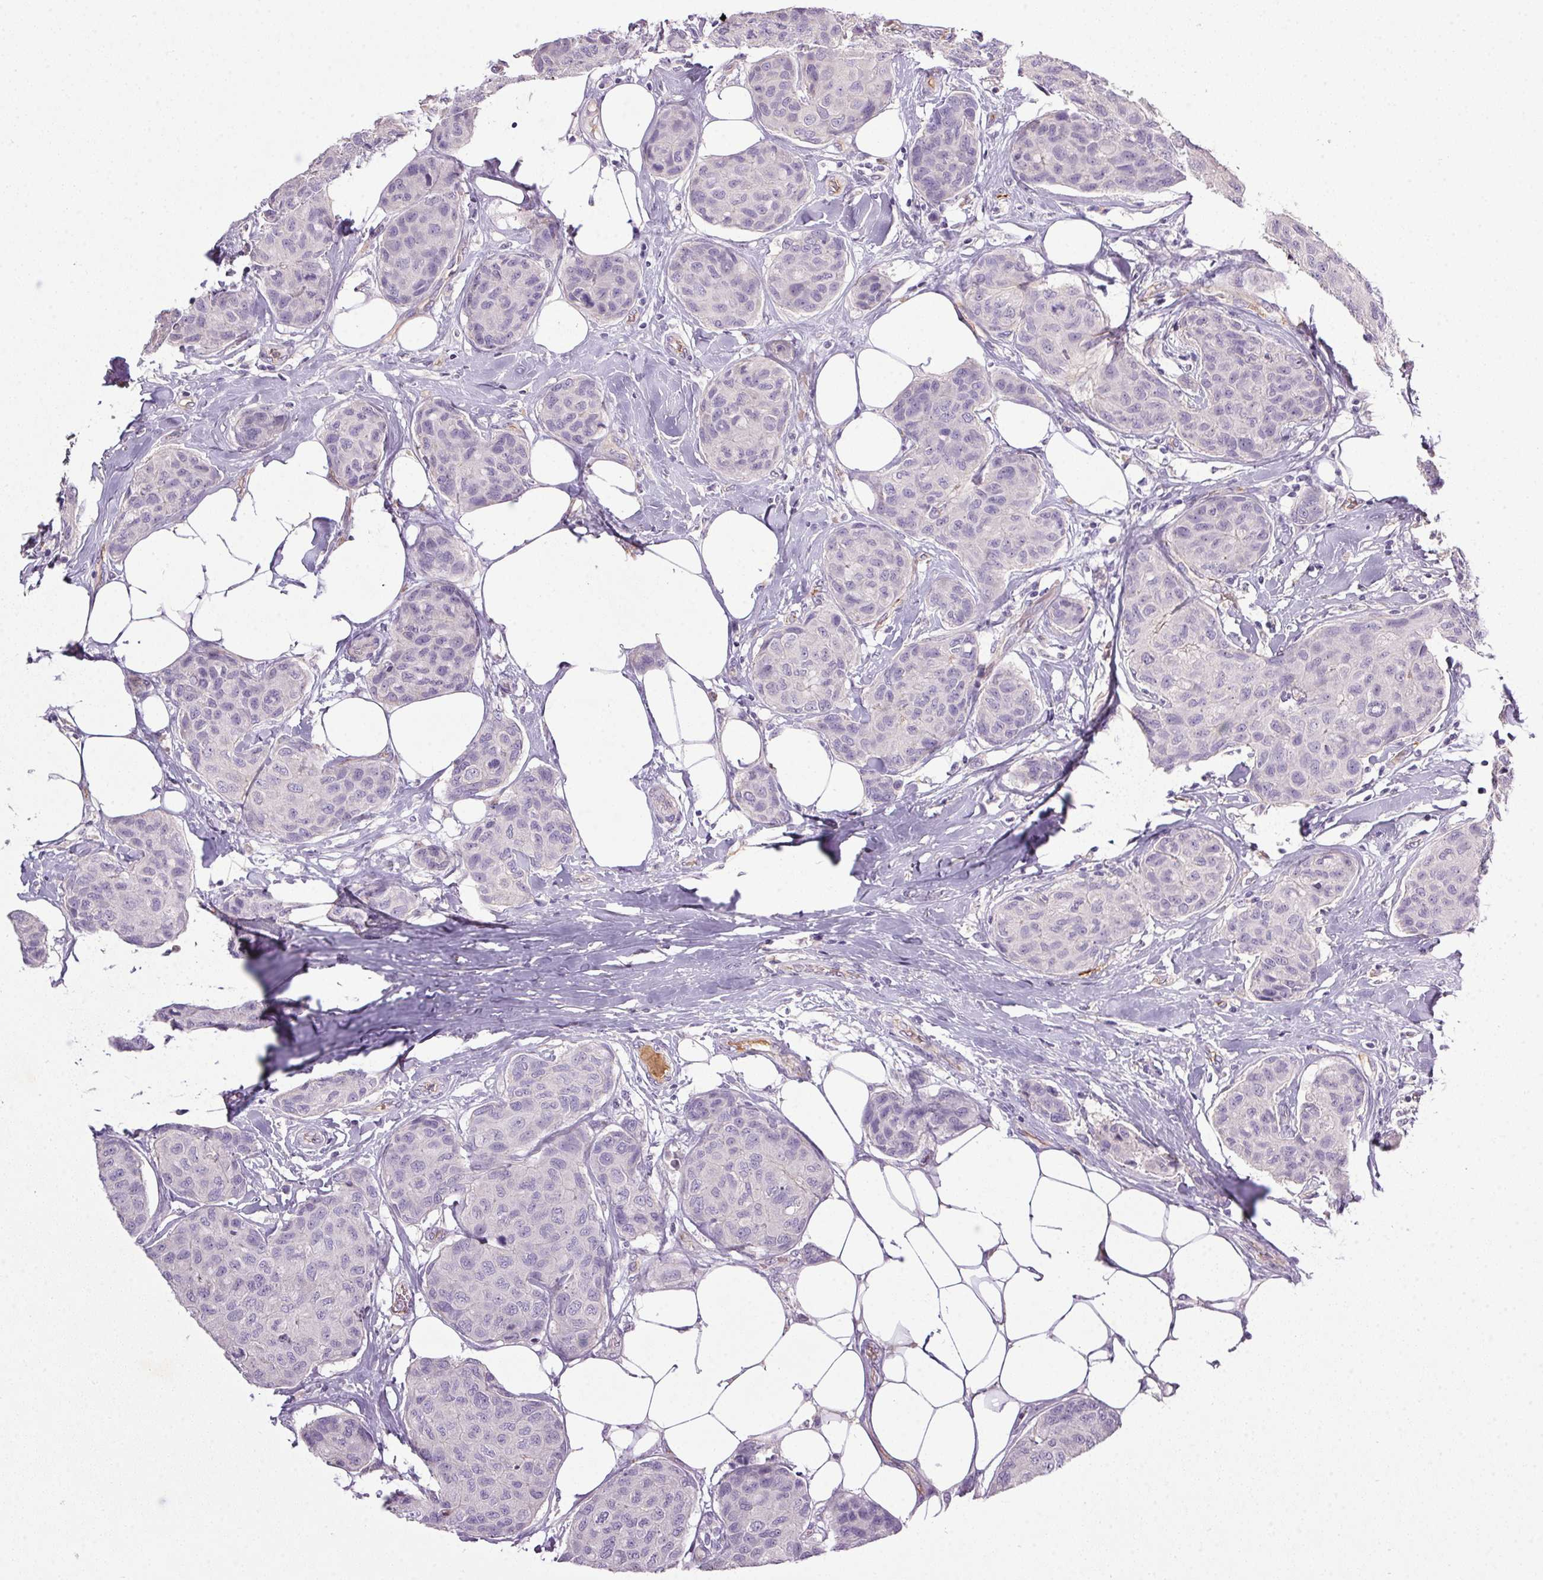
{"staining": {"intensity": "negative", "quantity": "none", "location": "none"}, "tissue": "breast cancer", "cell_type": "Tumor cells", "image_type": "cancer", "snomed": [{"axis": "morphology", "description": "Duct carcinoma"}, {"axis": "topography", "description": "Breast"}], "caption": "This is an IHC histopathology image of human breast intraductal carcinoma. There is no staining in tumor cells.", "gene": "APOC4", "patient": {"sex": "female", "age": 80}}